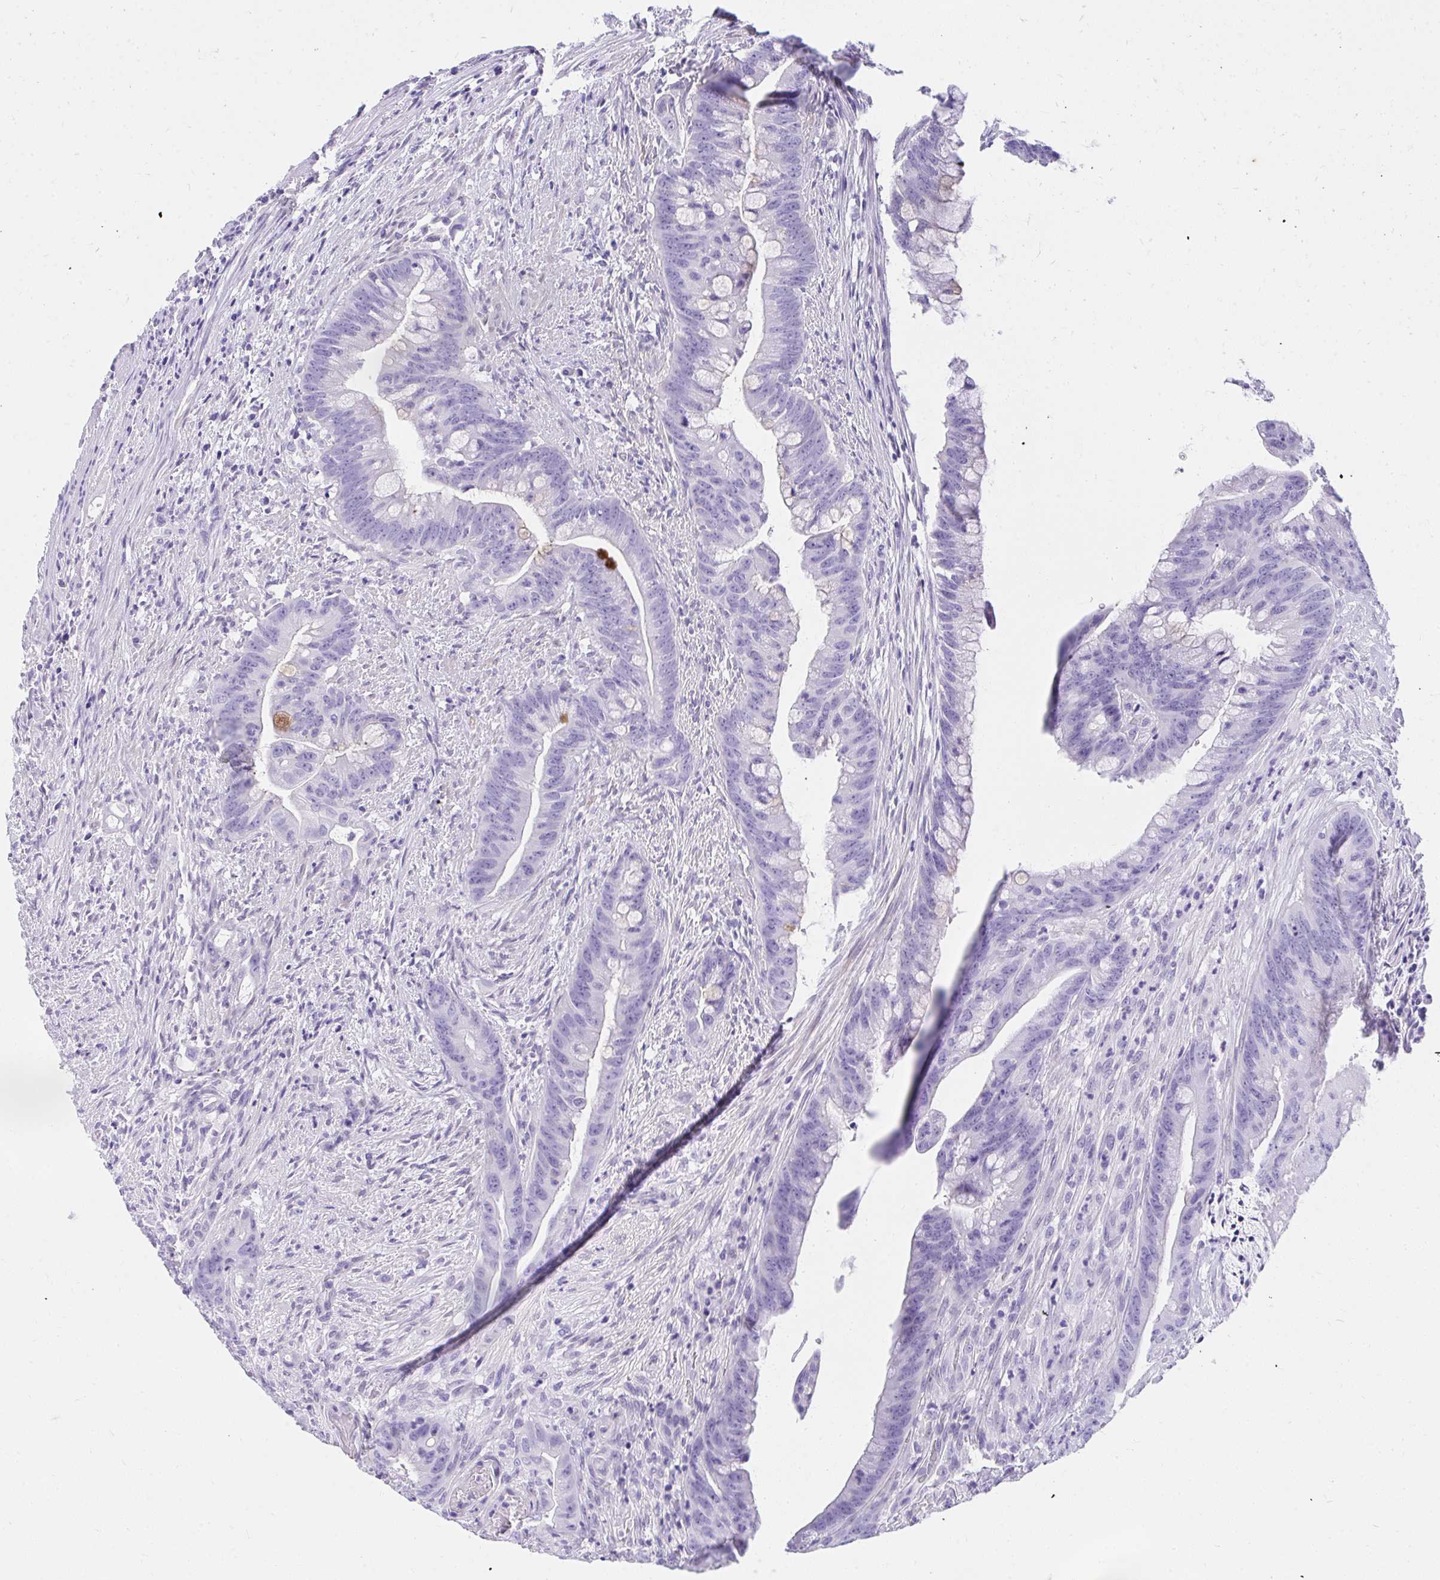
{"staining": {"intensity": "negative", "quantity": "none", "location": "none"}, "tissue": "colorectal cancer", "cell_type": "Tumor cells", "image_type": "cancer", "snomed": [{"axis": "morphology", "description": "Adenocarcinoma, NOS"}, {"axis": "topography", "description": "Colon"}], "caption": "Colorectal adenocarcinoma was stained to show a protein in brown. There is no significant positivity in tumor cells.", "gene": "KLK1", "patient": {"sex": "male", "age": 62}}